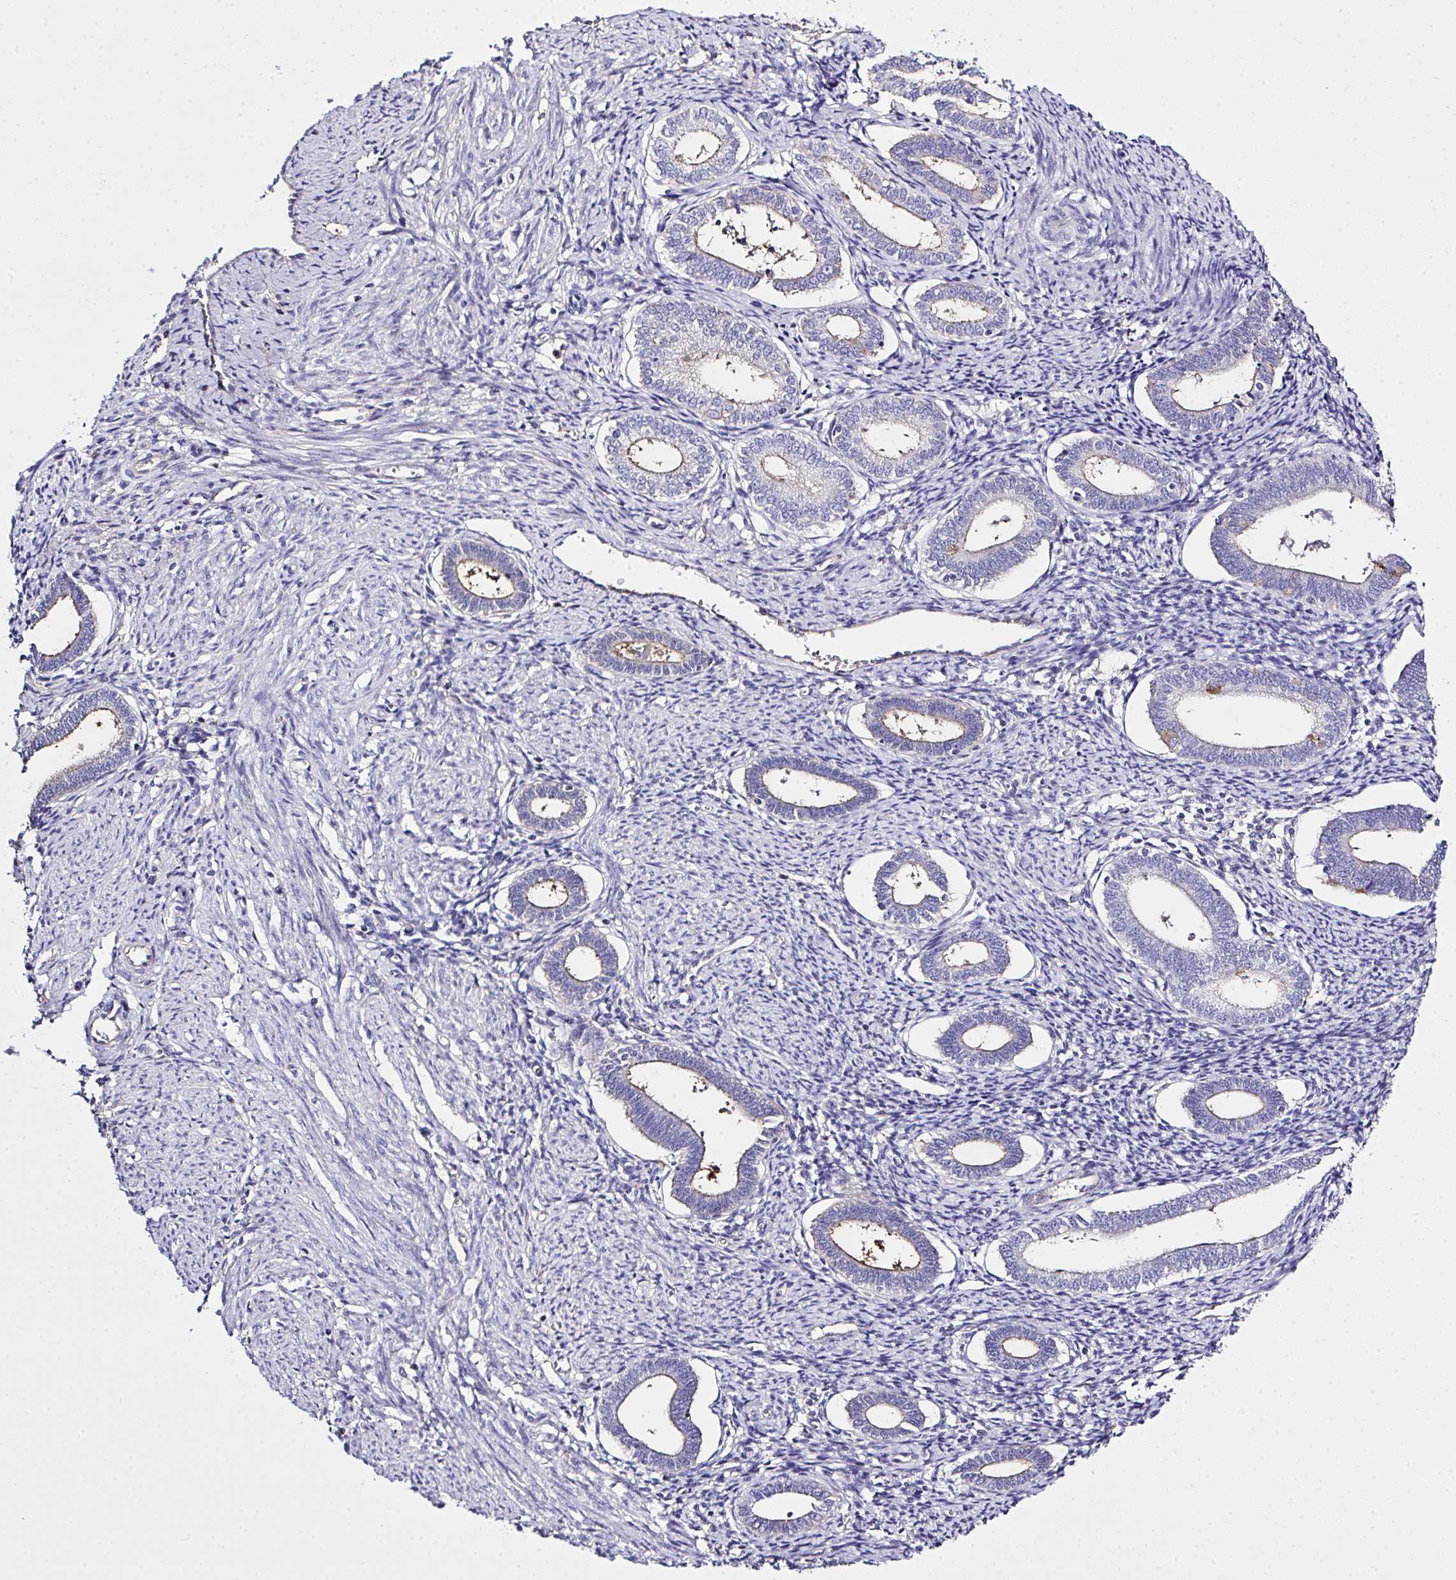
{"staining": {"intensity": "weak", "quantity": "<25%", "location": "cytoplasmic/membranous"}, "tissue": "endometrium", "cell_type": "Cells in endometrial stroma", "image_type": "normal", "snomed": [{"axis": "morphology", "description": "Normal tissue, NOS"}, {"axis": "topography", "description": "Endometrium"}], "caption": "This is a micrograph of IHC staining of normal endometrium, which shows no expression in cells in endometrial stroma.", "gene": "ZNF813", "patient": {"sex": "female", "age": 41}}